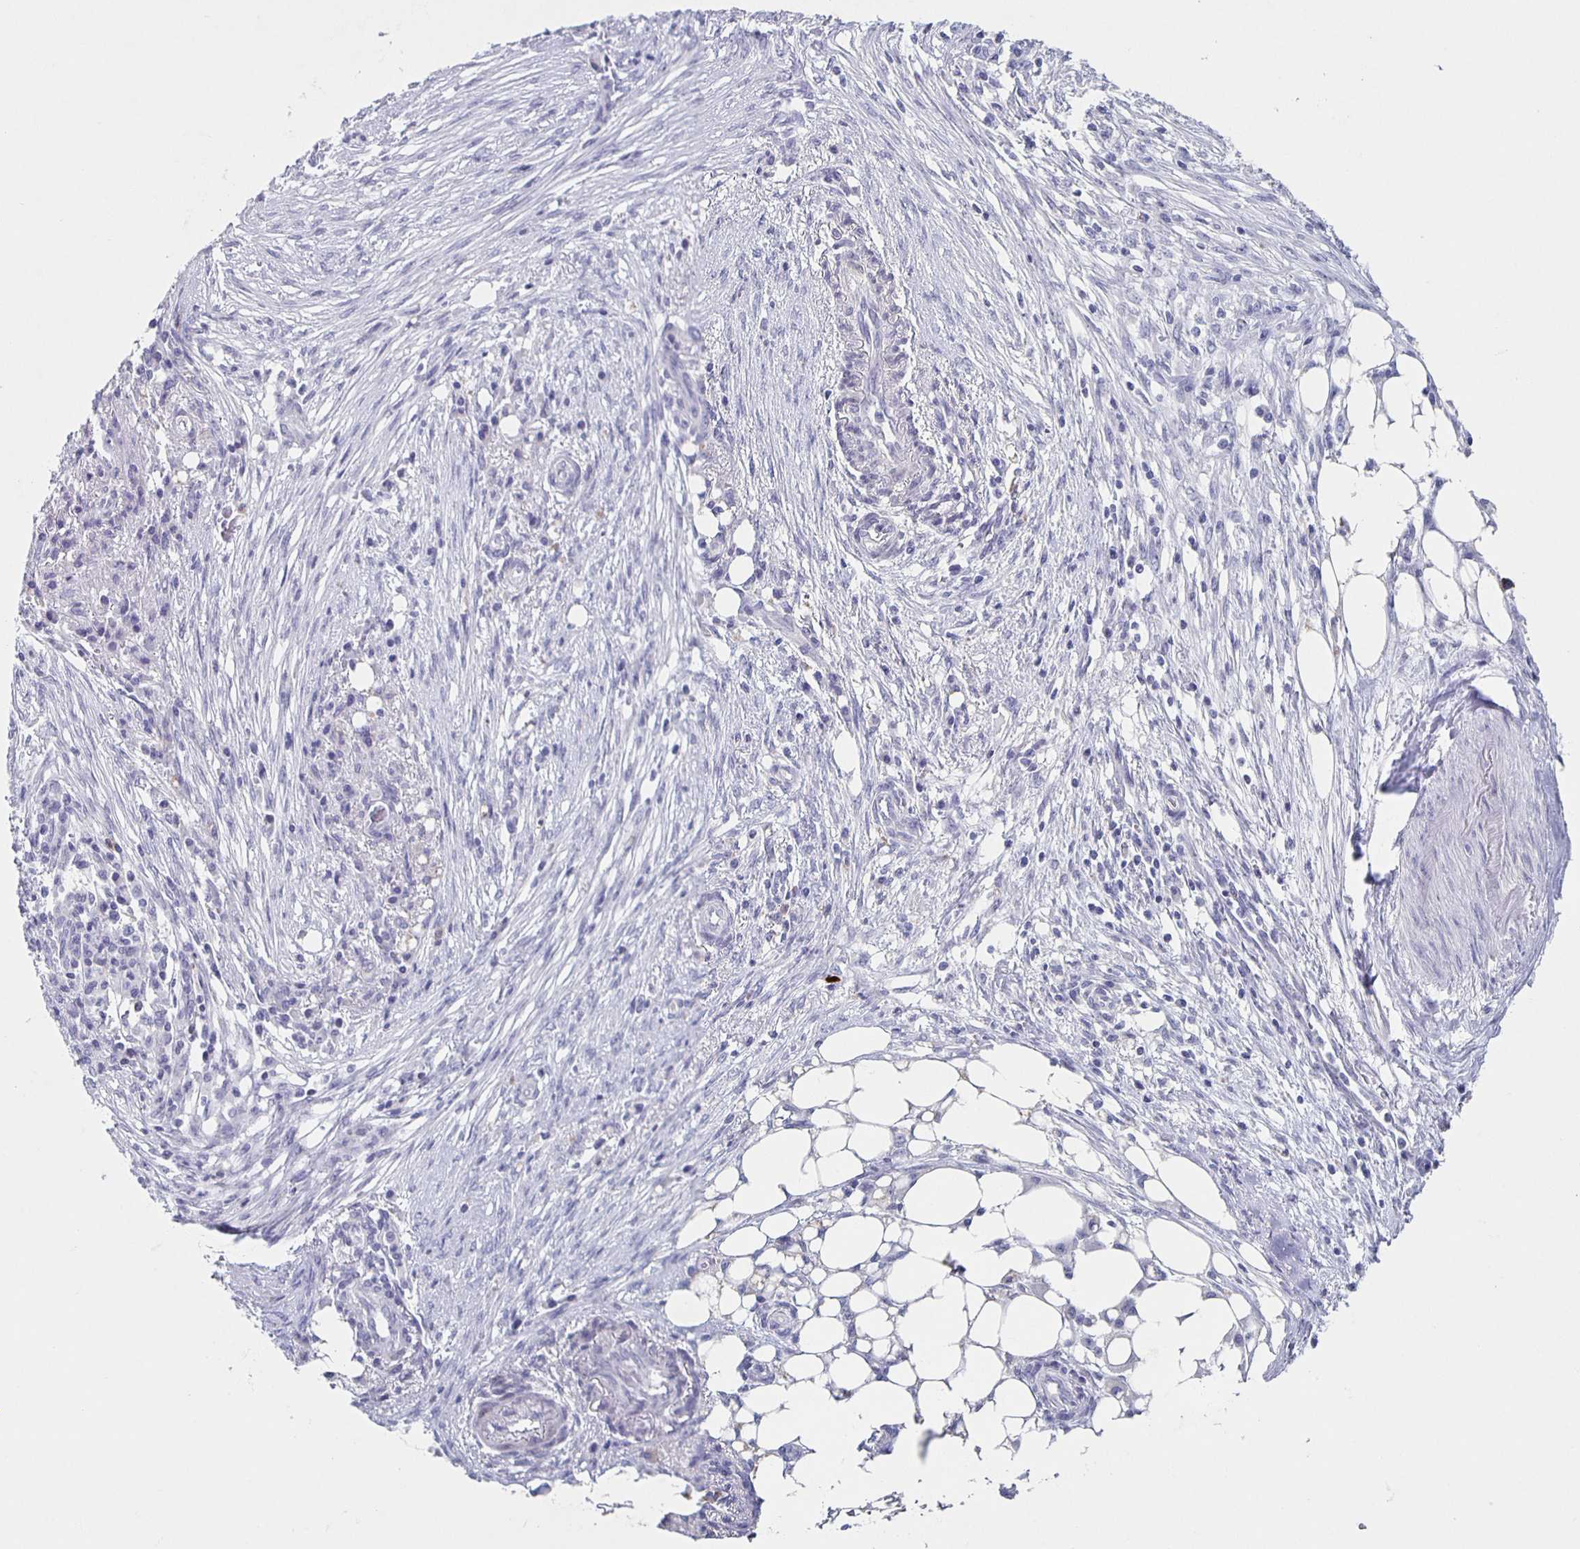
{"staining": {"intensity": "negative", "quantity": "none", "location": "none"}, "tissue": "ovarian cancer", "cell_type": "Tumor cells", "image_type": "cancer", "snomed": [{"axis": "morphology", "description": "Carcinoma, endometroid"}, {"axis": "morphology", "description": "Cystadenocarcinoma, serous, NOS"}, {"axis": "topography", "description": "Ovary"}], "caption": "This is an immunohistochemistry histopathology image of human serous cystadenocarcinoma (ovarian). There is no staining in tumor cells.", "gene": "CARNS1", "patient": {"sex": "female", "age": 45}}